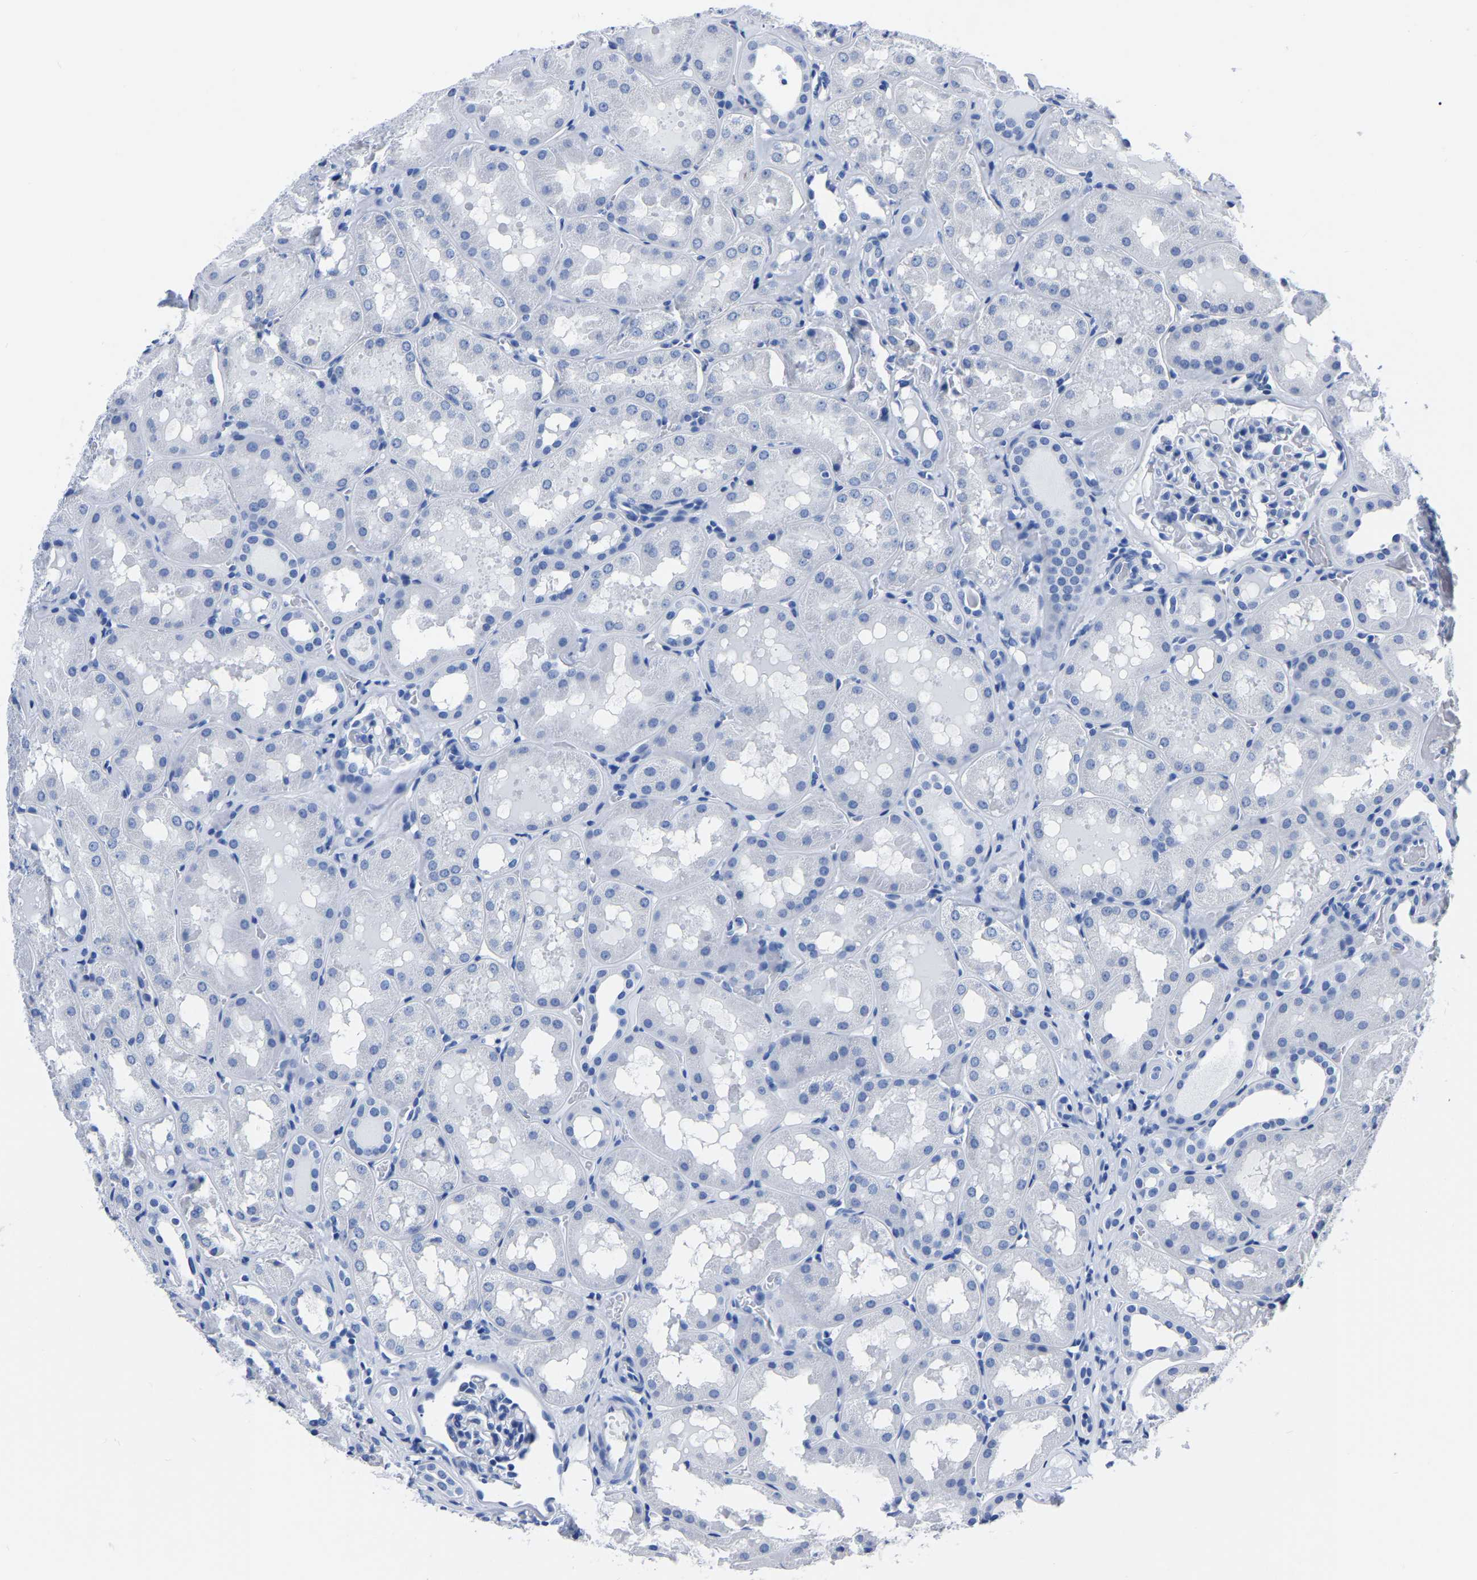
{"staining": {"intensity": "negative", "quantity": "none", "location": "none"}, "tissue": "kidney", "cell_type": "Cells in glomeruli", "image_type": "normal", "snomed": [{"axis": "morphology", "description": "Normal tissue, NOS"}, {"axis": "topography", "description": "Kidney"}, {"axis": "topography", "description": "Urinary bladder"}], "caption": "The photomicrograph displays no staining of cells in glomeruli in normal kidney.", "gene": "IMPG2", "patient": {"sex": "male", "age": 16}}